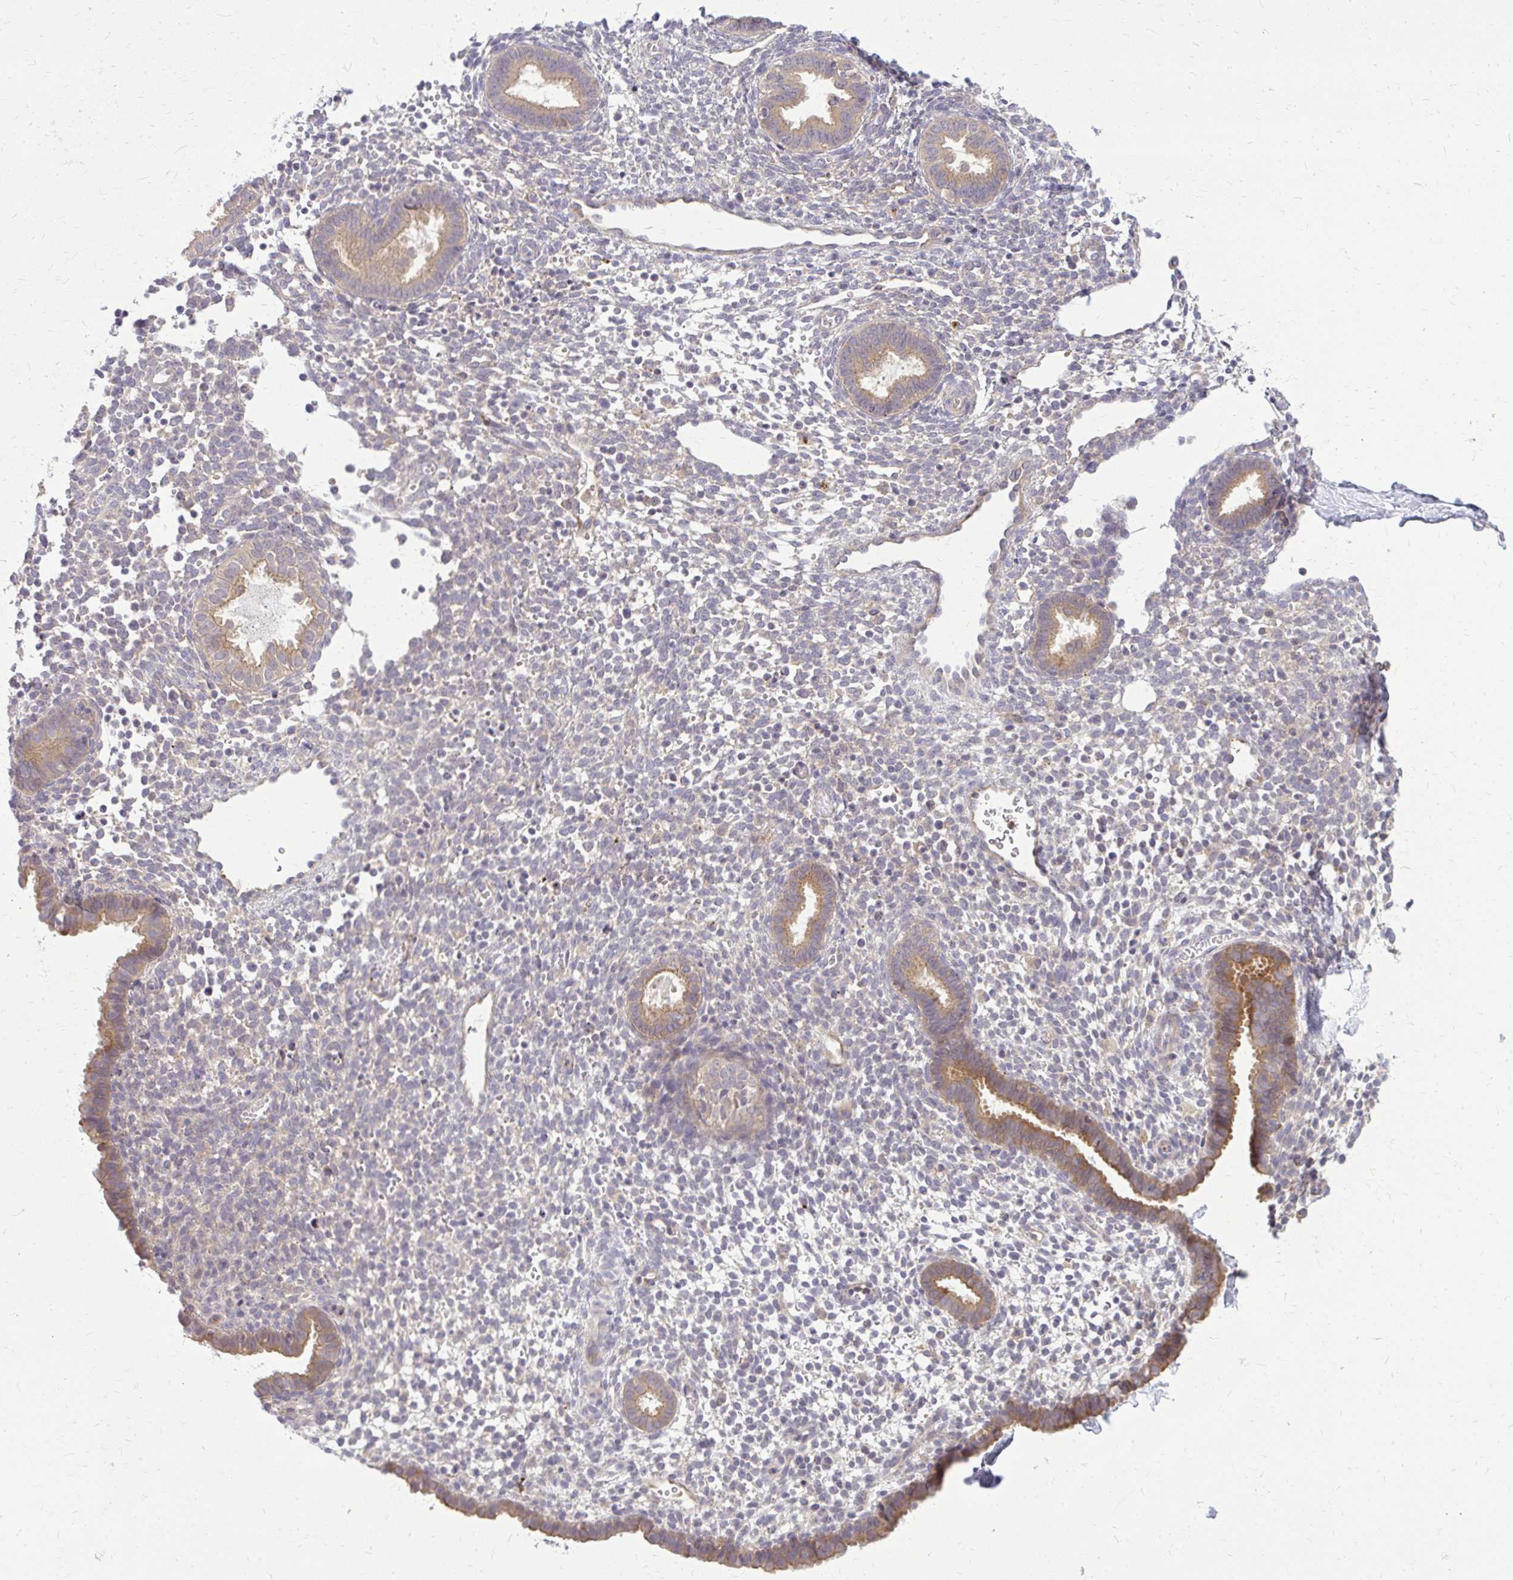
{"staining": {"intensity": "negative", "quantity": "none", "location": "none"}, "tissue": "endometrium", "cell_type": "Cells in endometrial stroma", "image_type": "normal", "snomed": [{"axis": "morphology", "description": "Normal tissue, NOS"}, {"axis": "topography", "description": "Endometrium"}], "caption": "Human endometrium stained for a protein using immunohistochemistry reveals no positivity in cells in endometrial stroma.", "gene": "OXNAD1", "patient": {"sex": "female", "age": 36}}